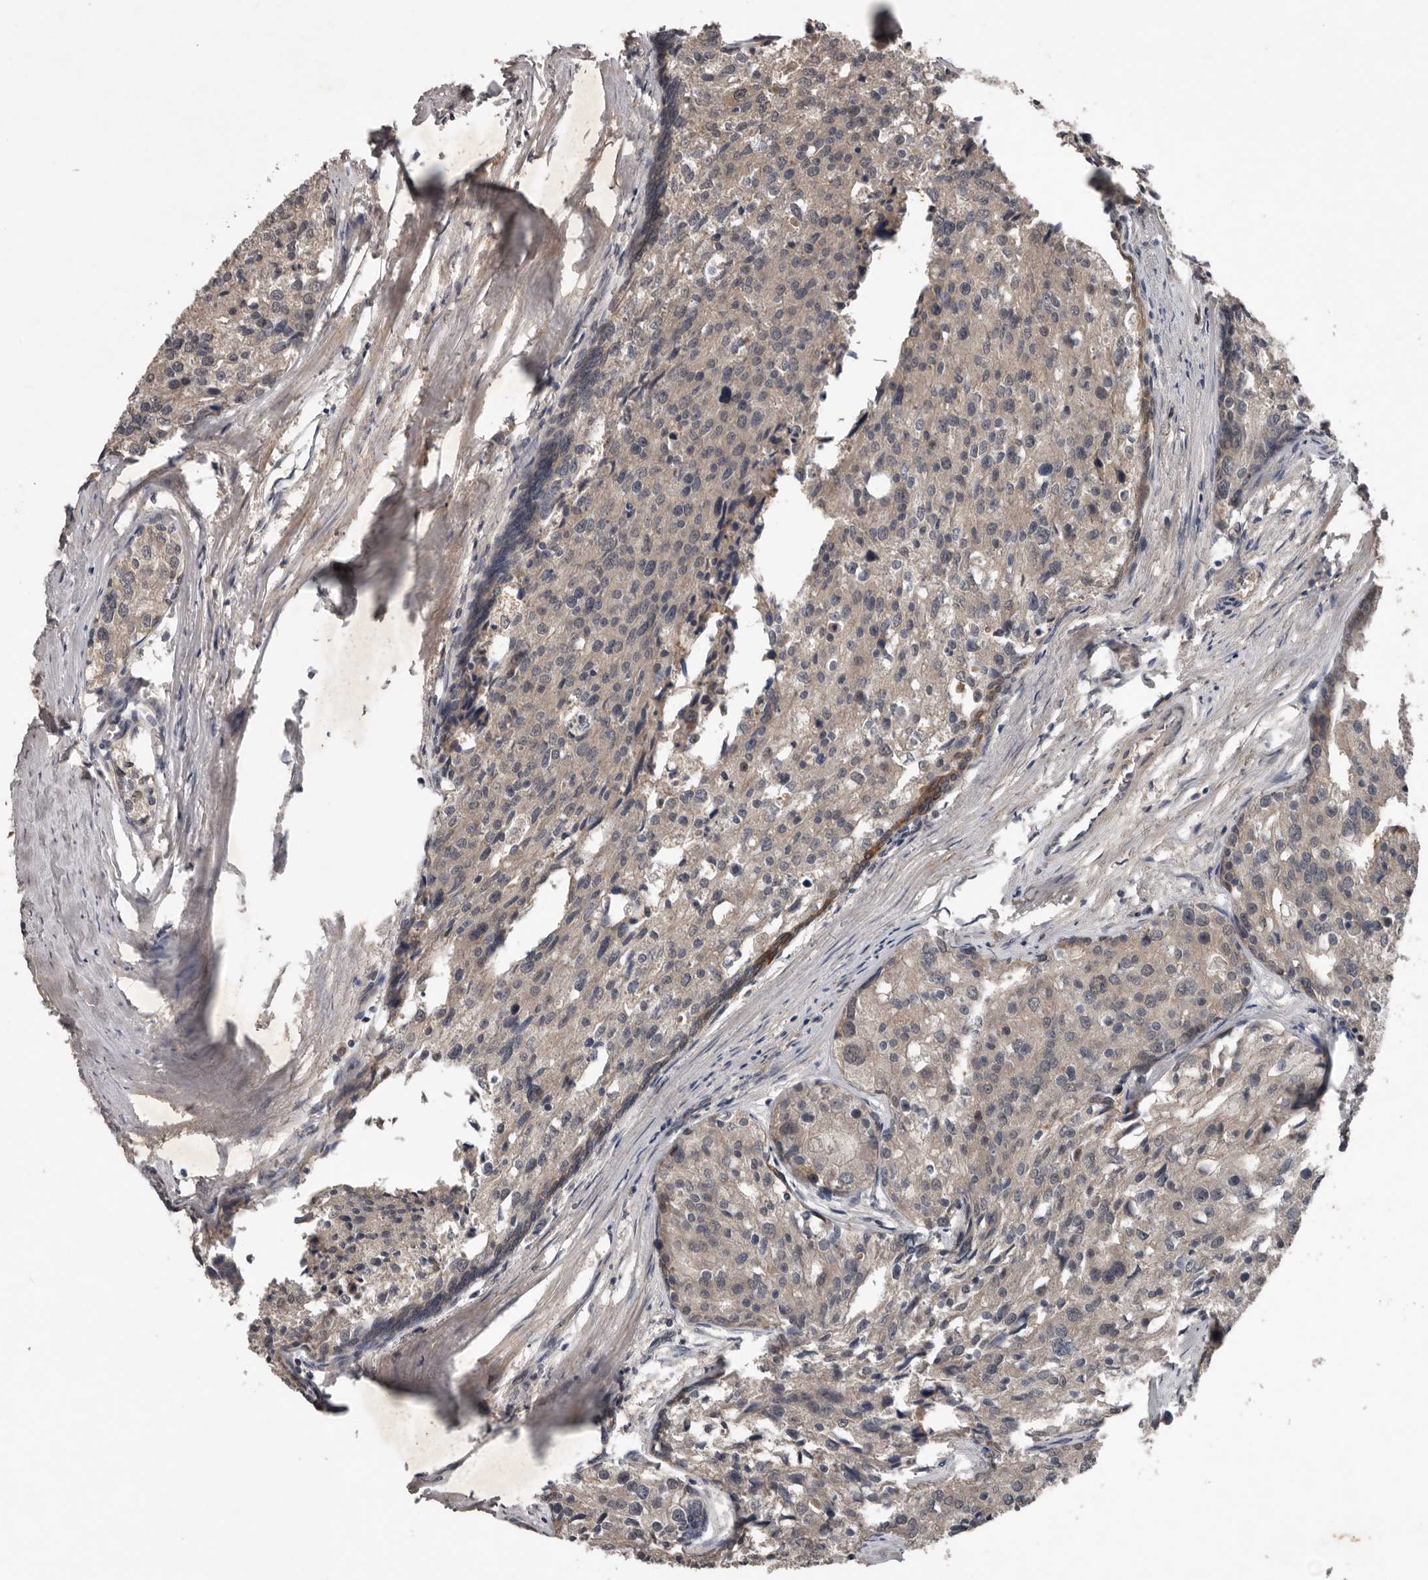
{"staining": {"intensity": "weak", "quantity": "25%-75%", "location": "cytoplasmic/membranous"}, "tissue": "prostate cancer", "cell_type": "Tumor cells", "image_type": "cancer", "snomed": [{"axis": "morphology", "description": "Adenocarcinoma, High grade"}, {"axis": "topography", "description": "Prostate"}], "caption": "Protein expression analysis of human prostate cancer (adenocarcinoma (high-grade)) reveals weak cytoplasmic/membranous expression in approximately 25%-75% of tumor cells.", "gene": "DNAJB4", "patient": {"sex": "male", "age": 50}}